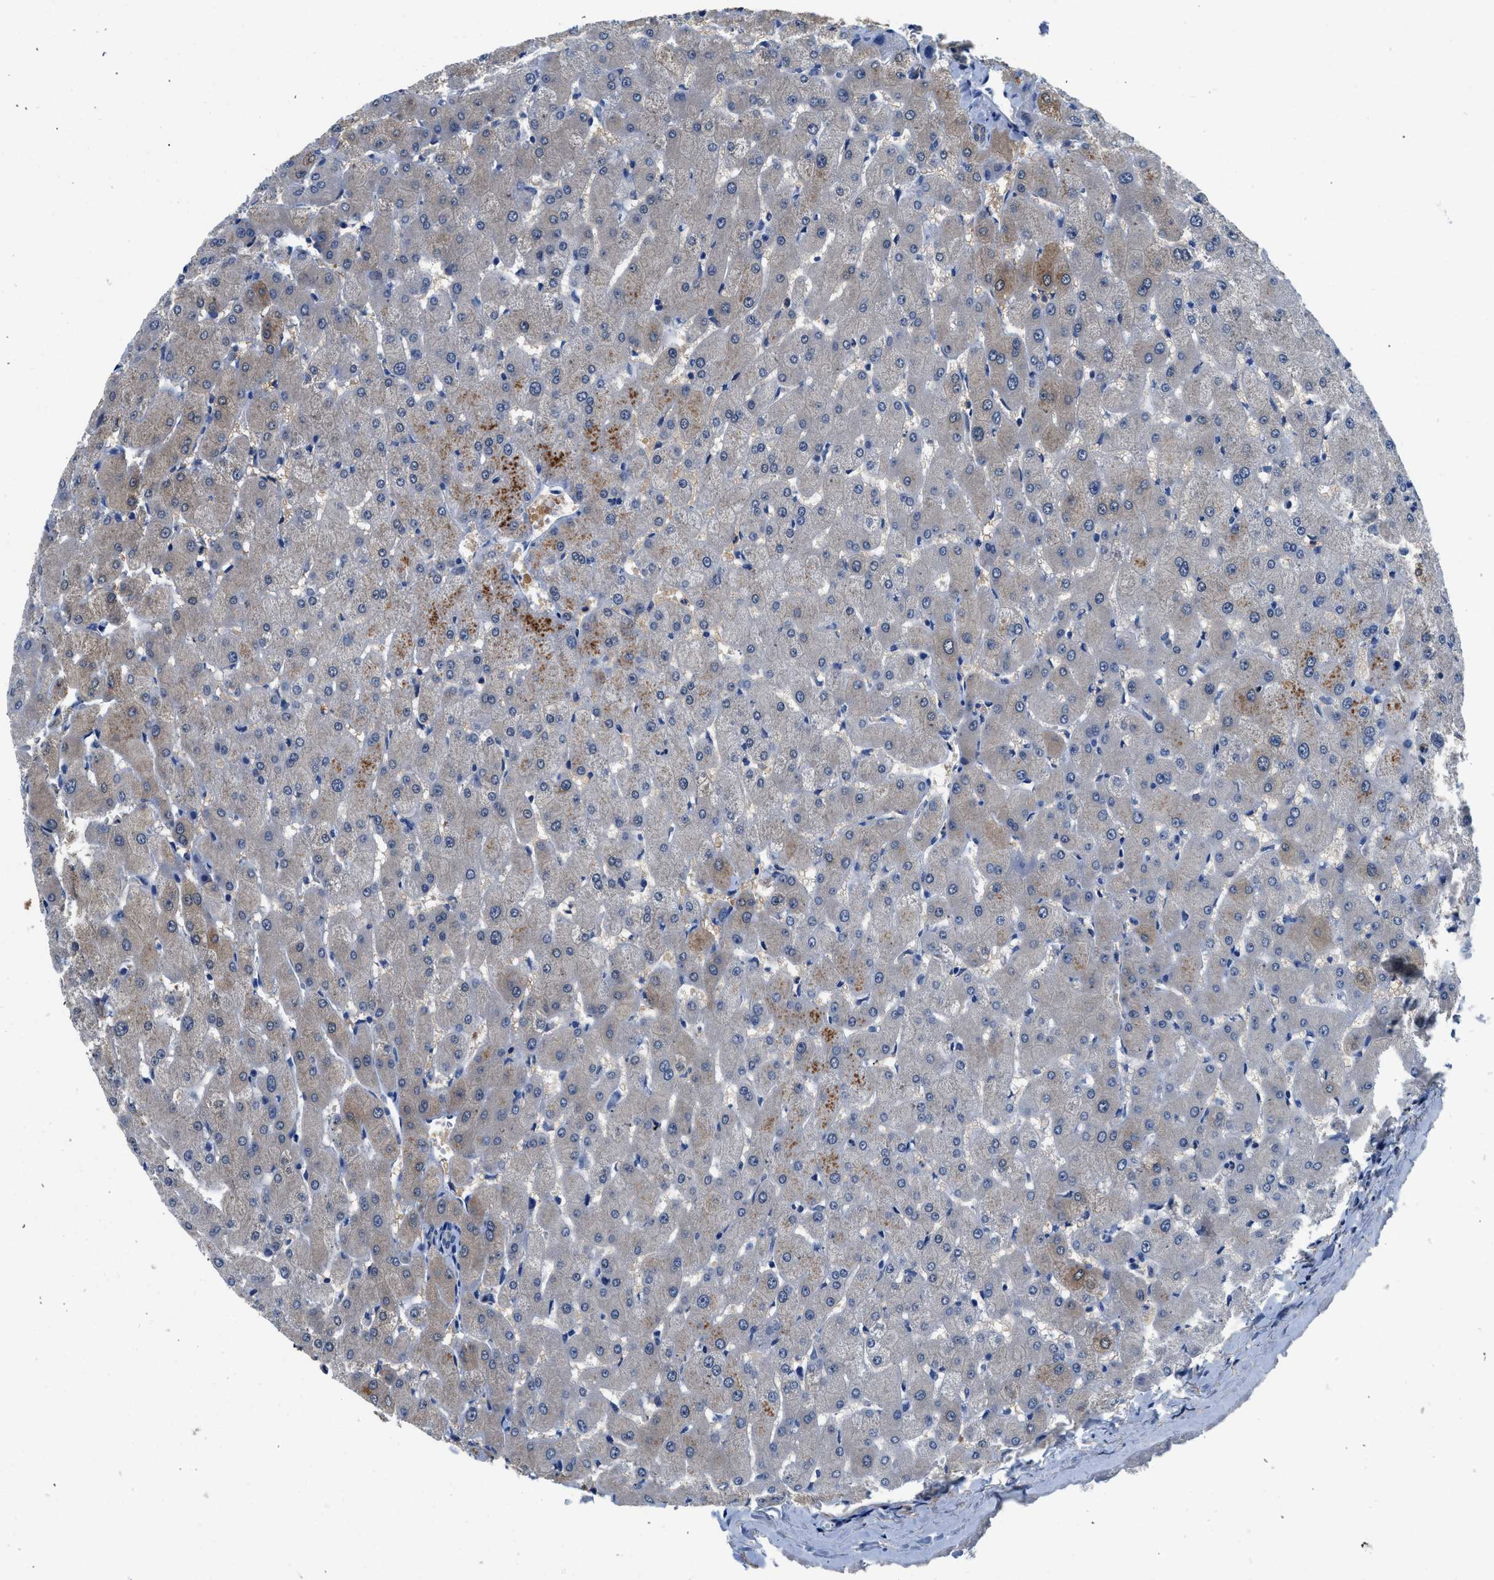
{"staining": {"intensity": "weak", "quantity": ">75%", "location": "cytoplasmic/membranous"}, "tissue": "liver", "cell_type": "Cholangiocytes", "image_type": "normal", "snomed": [{"axis": "morphology", "description": "Normal tissue, NOS"}, {"axis": "topography", "description": "Liver"}], "caption": "This histopathology image exhibits benign liver stained with immunohistochemistry (IHC) to label a protein in brown. The cytoplasmic/membranous of cholangiocytes show weak positivity for the protein. Nuclei are counter-stained blue.", "gene": "FADS6", "patient": {"sex": "female", "age": 63}}